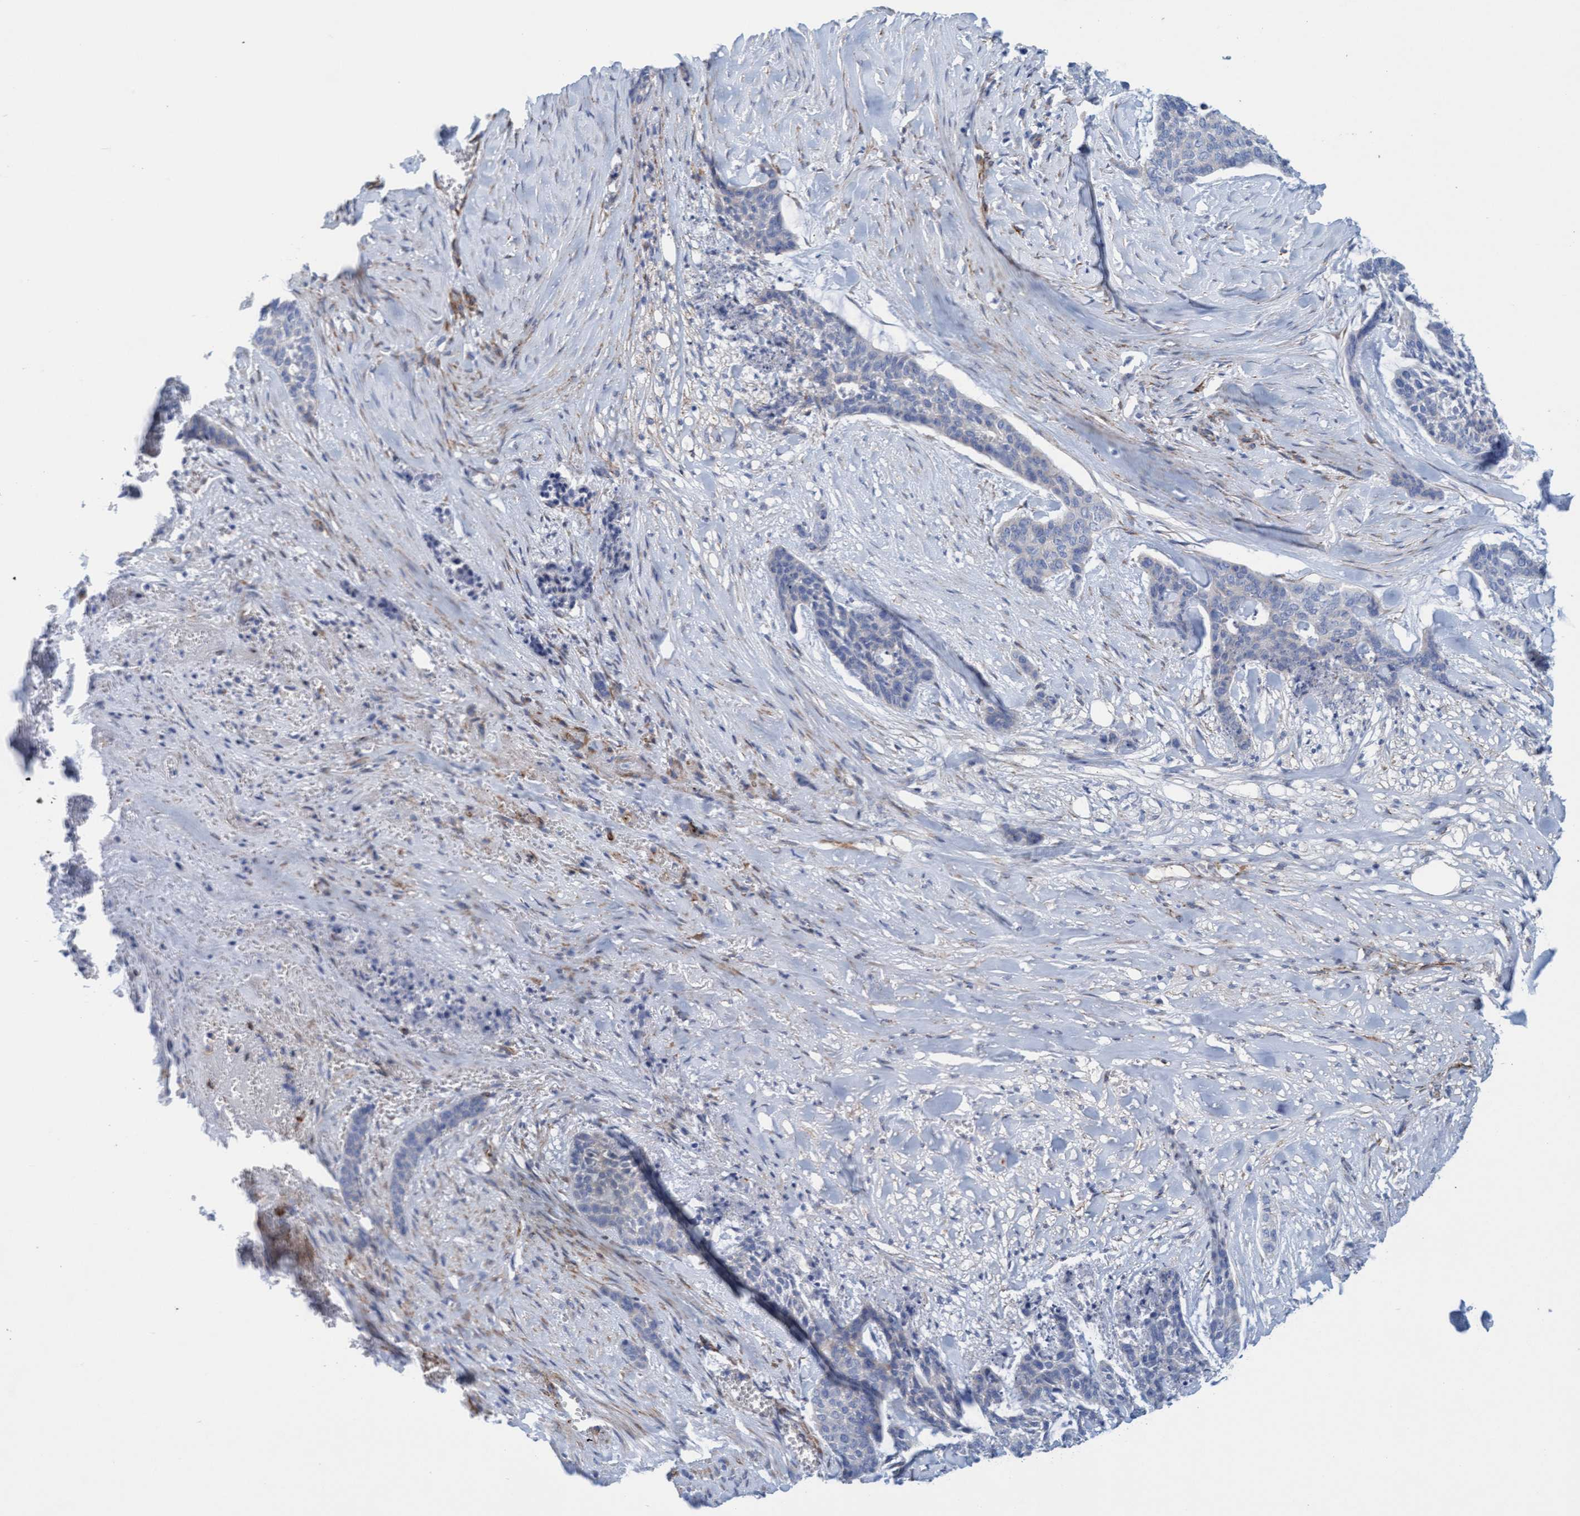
{"staining": {"intensity": "negative", "quantity": "none", "location": "none"}, "tissue": "skin cancer", "cell_type": "Tumor cells", "image_type": "cancer", "snomed": [{"axis": "morphology", "description": "Basal cell carcinoma"}, {"axis": "topography", "description": "Skin"}], "caption": "Histopathology image shows no protein expression in tumor cells of skin cancer tissue.", "gene": "MTFR1", "patient": {"sex": "female", "age": 64}}